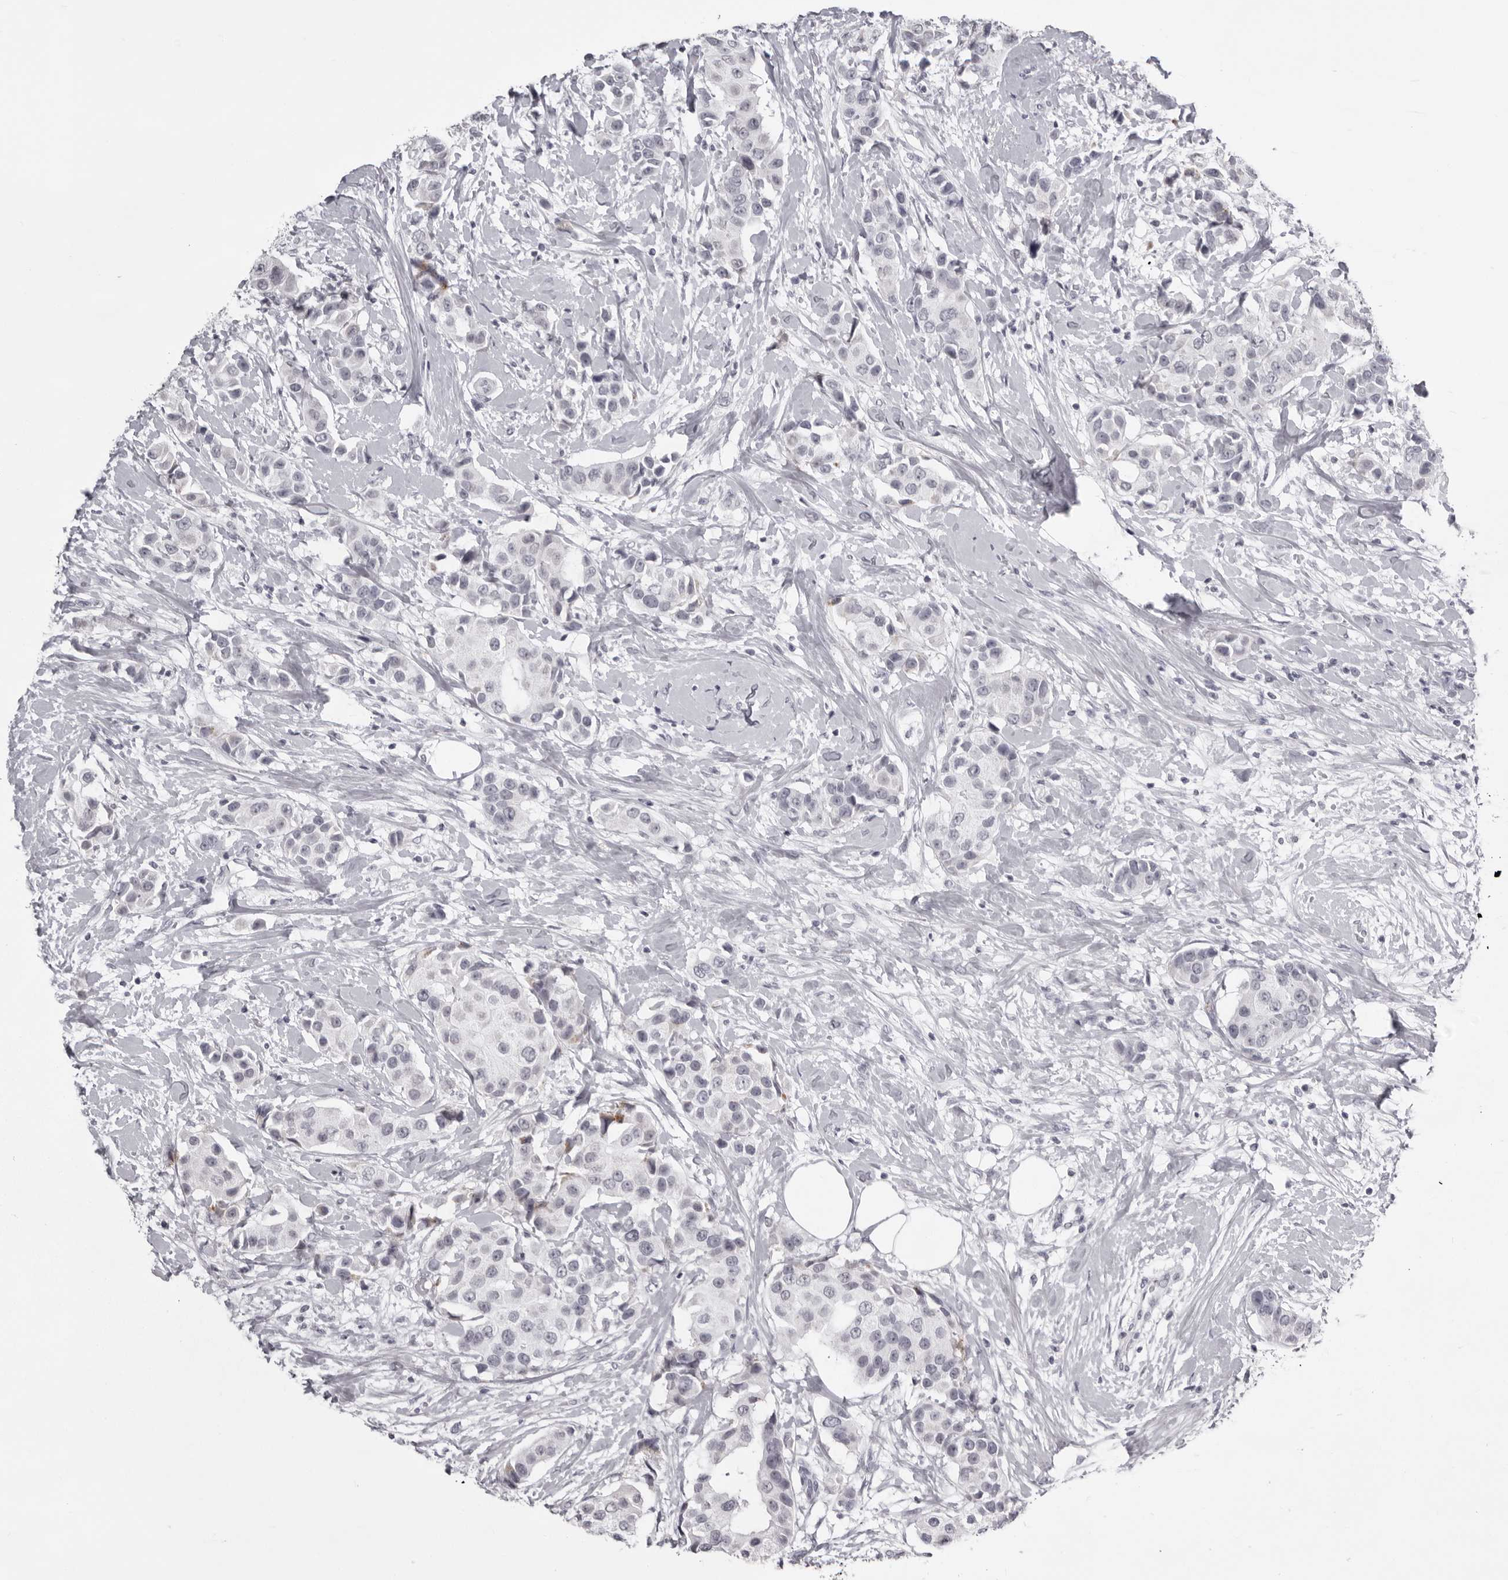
{"staining": {"intensity": "negative", "quantity": "none", "location": "none"}, "tissue": "breast cancer", "cell_type": "Tumor cells", "image_type": "cancer", "snomed": [{"axis": "morphology", "description": "Normal tissue, NOS"}, {"axis": "morphology", "description": "Duct carcinoma"}, {"axis": "topography", "description": "Breast"}], "caption": "Immunohistochemical staining of invasive ductal carcinoma (breast) reveals no significant positivity in tumor cells.", "gene": "NUDT18", "patient": {"sex": "female", "age": 39}}